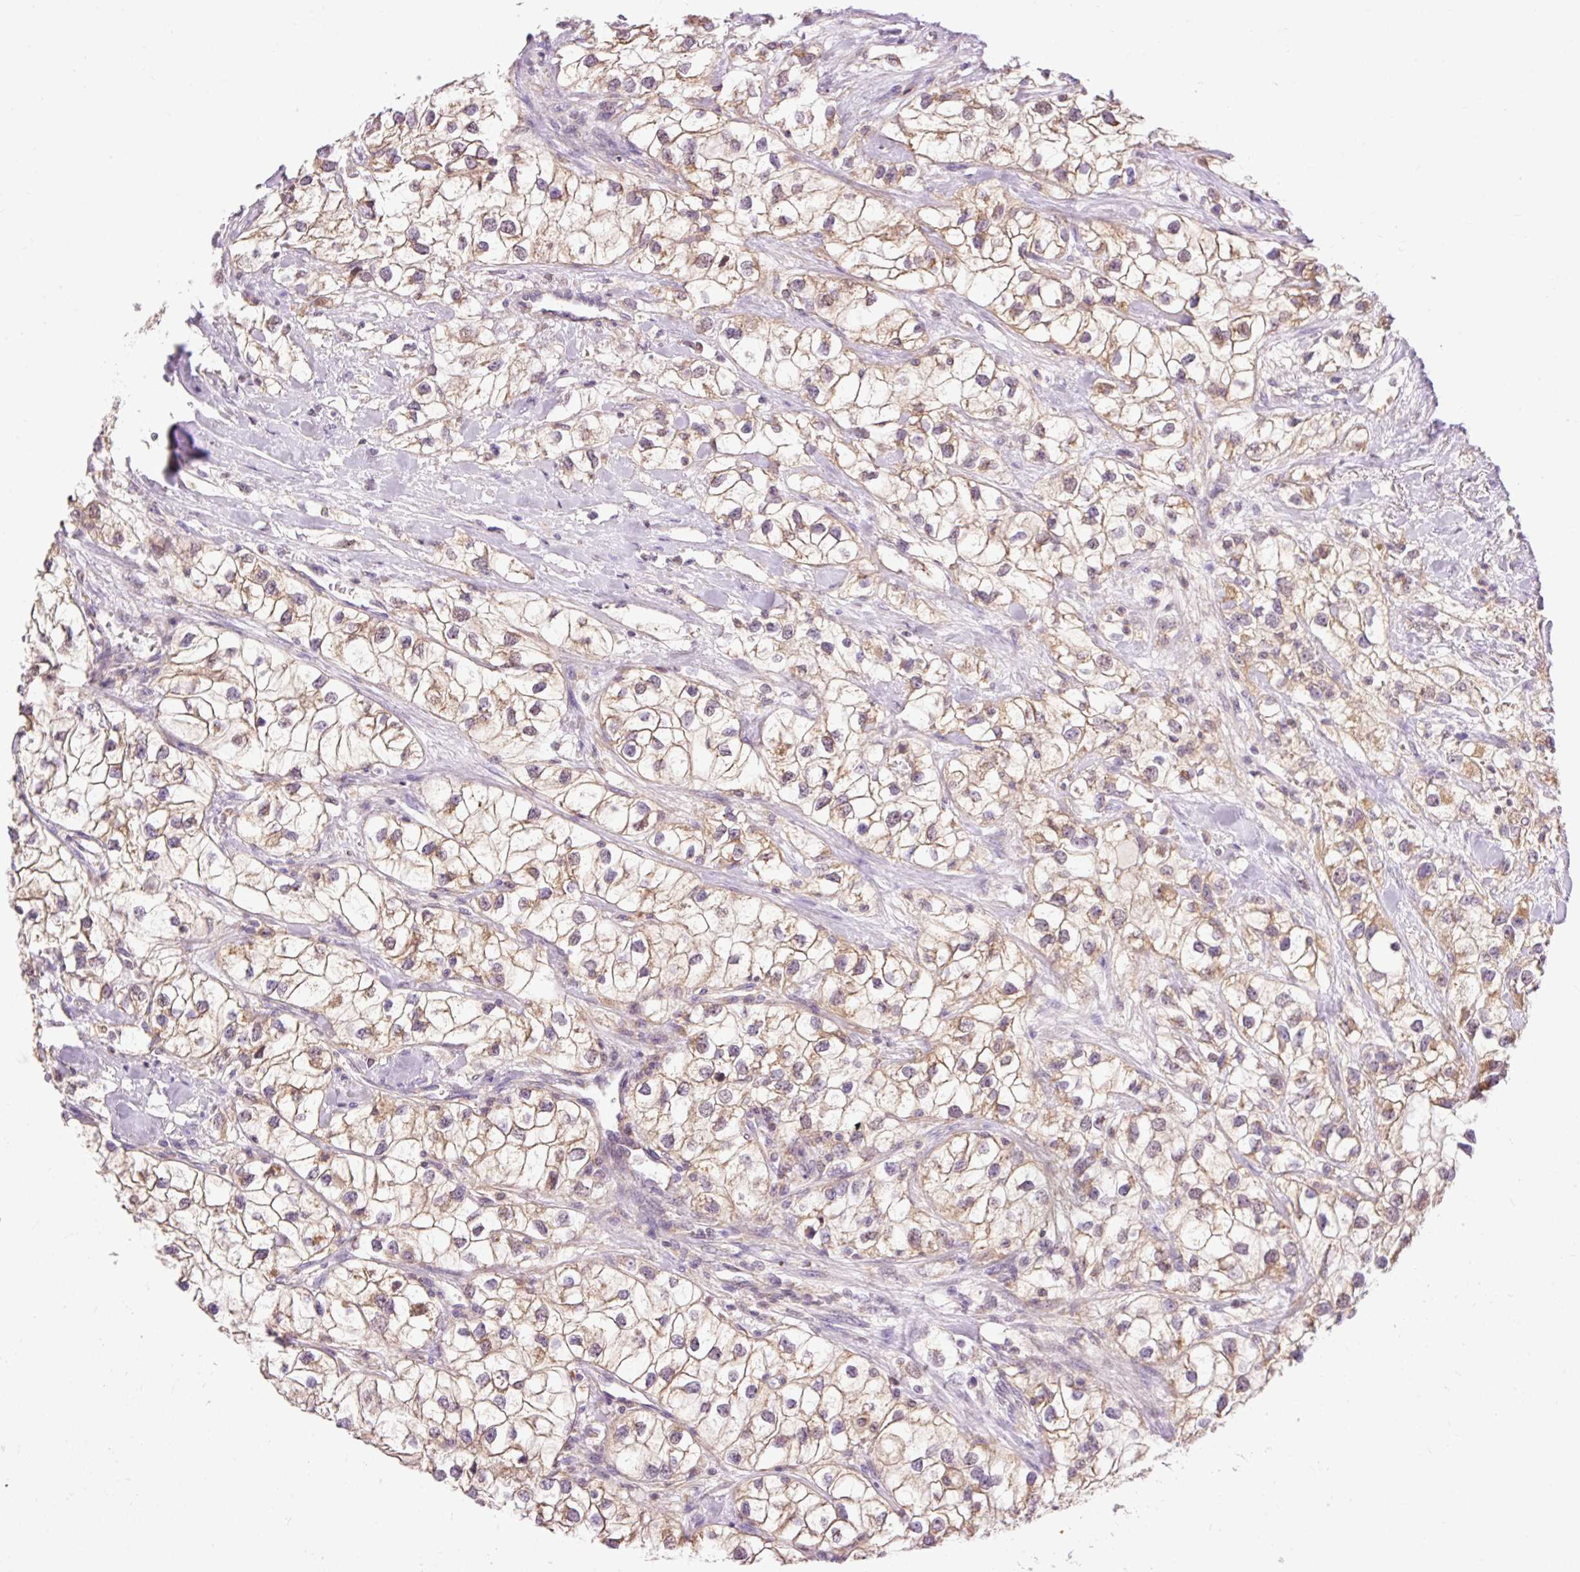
{"staining": {"intensity": "moderate", "quantity": "25%-75%", "location": "cytoplasmic/membranous"}, "tissue": "renal cancer", "cell_type": "Tumor cells", "image_type": "cancer", "snomed": [{"axis": "morphology", "description": "Adenocarcinoma, NOS"}, {"axis": "topography", "description": "Kidney"}], "caption": "Protein analysis of renal cancer (adenocarcinoma) tissue exhibits moderate cytoplasmic/membranous positivity in about 25%-75% of tumor cells.", "gene": "IMMT", "patient": {"sex": "male", "age": 59}}